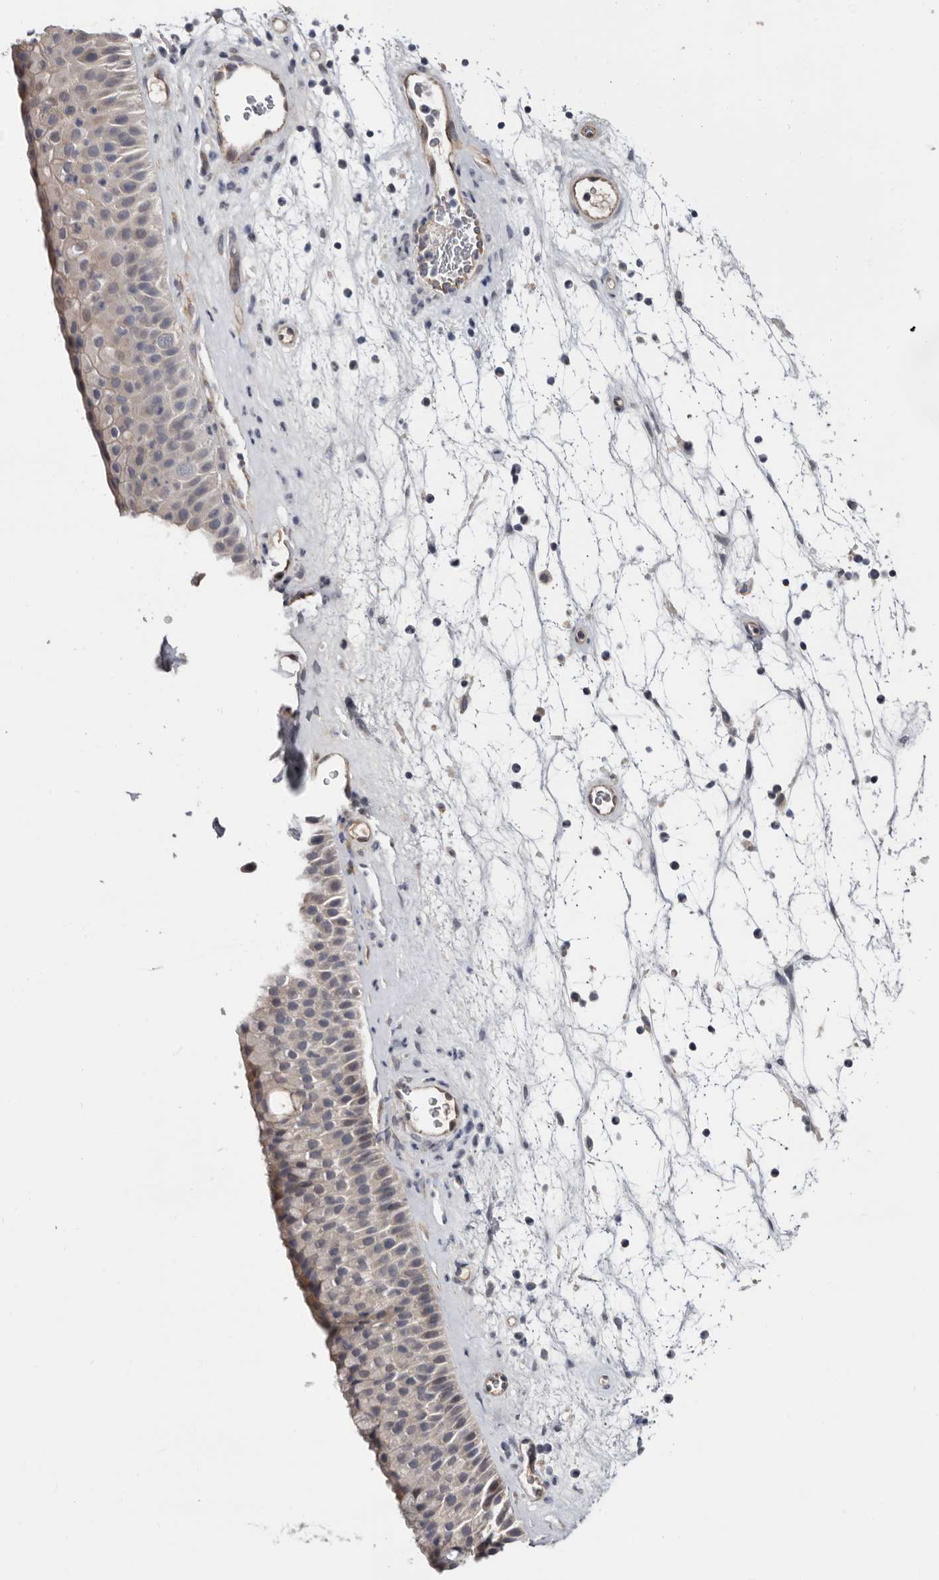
{"staining": {"intensity": "weak", "quantity": ">75%", "location": "cytoplasmic/membranous"}, "tissue": "nasopharynx", "cell_type": "Respiratory epithelial cells", "image_type": "normal", "snomed": [{"axis": "morphology", "description": "Normal tissue, NOS"}, {"axis": "topography", "description": "Nasopharynx"}], "caption": "This photomicrograph reveals unremarkable nasopharynx stained with IHC to label a protein in brown. The cytoplasmic/membranous of respiratory epithelial cells show weak positivity for the protein. Nuclei are counter-stained blue.", "gene": "USH1C", "patient": {"sex": "male", "age": 64}}